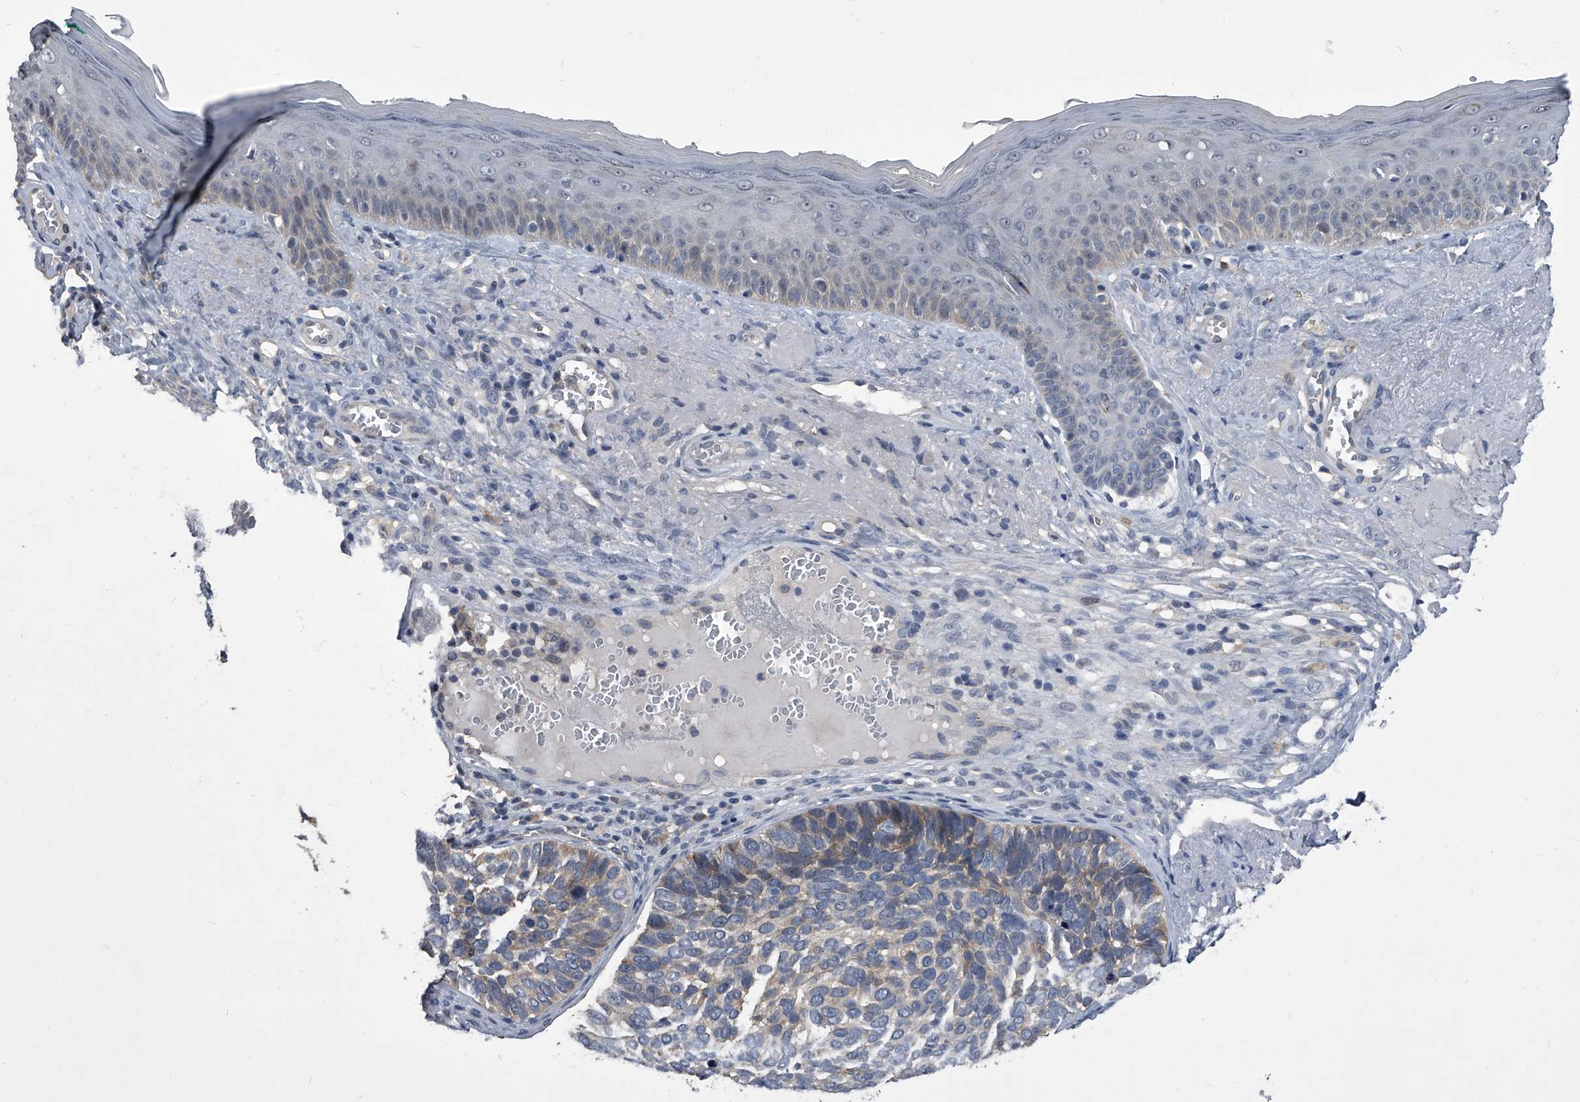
{"staining": {"intensity": "weak", "quantity": "25%-75%", "location": "cytoplasmic/membranous"}, "tissue": "skin cancer", "cell_type": "Tumor cells", "image_type": "cancer", "snomed": [{"axis": "morphology", "description": "Basal cell carcinoma"}, {"axis": "topography", "description": "Skin"}], "caption": "Immunohistochemical staining of skin basal cell carcinoma displays low levels of weak cytoplasmic/membranous staining in approximately 25%-75% of tumor cells.", "gene": "MAP4K3", "patient": {"sex": "male", "age": 62}}